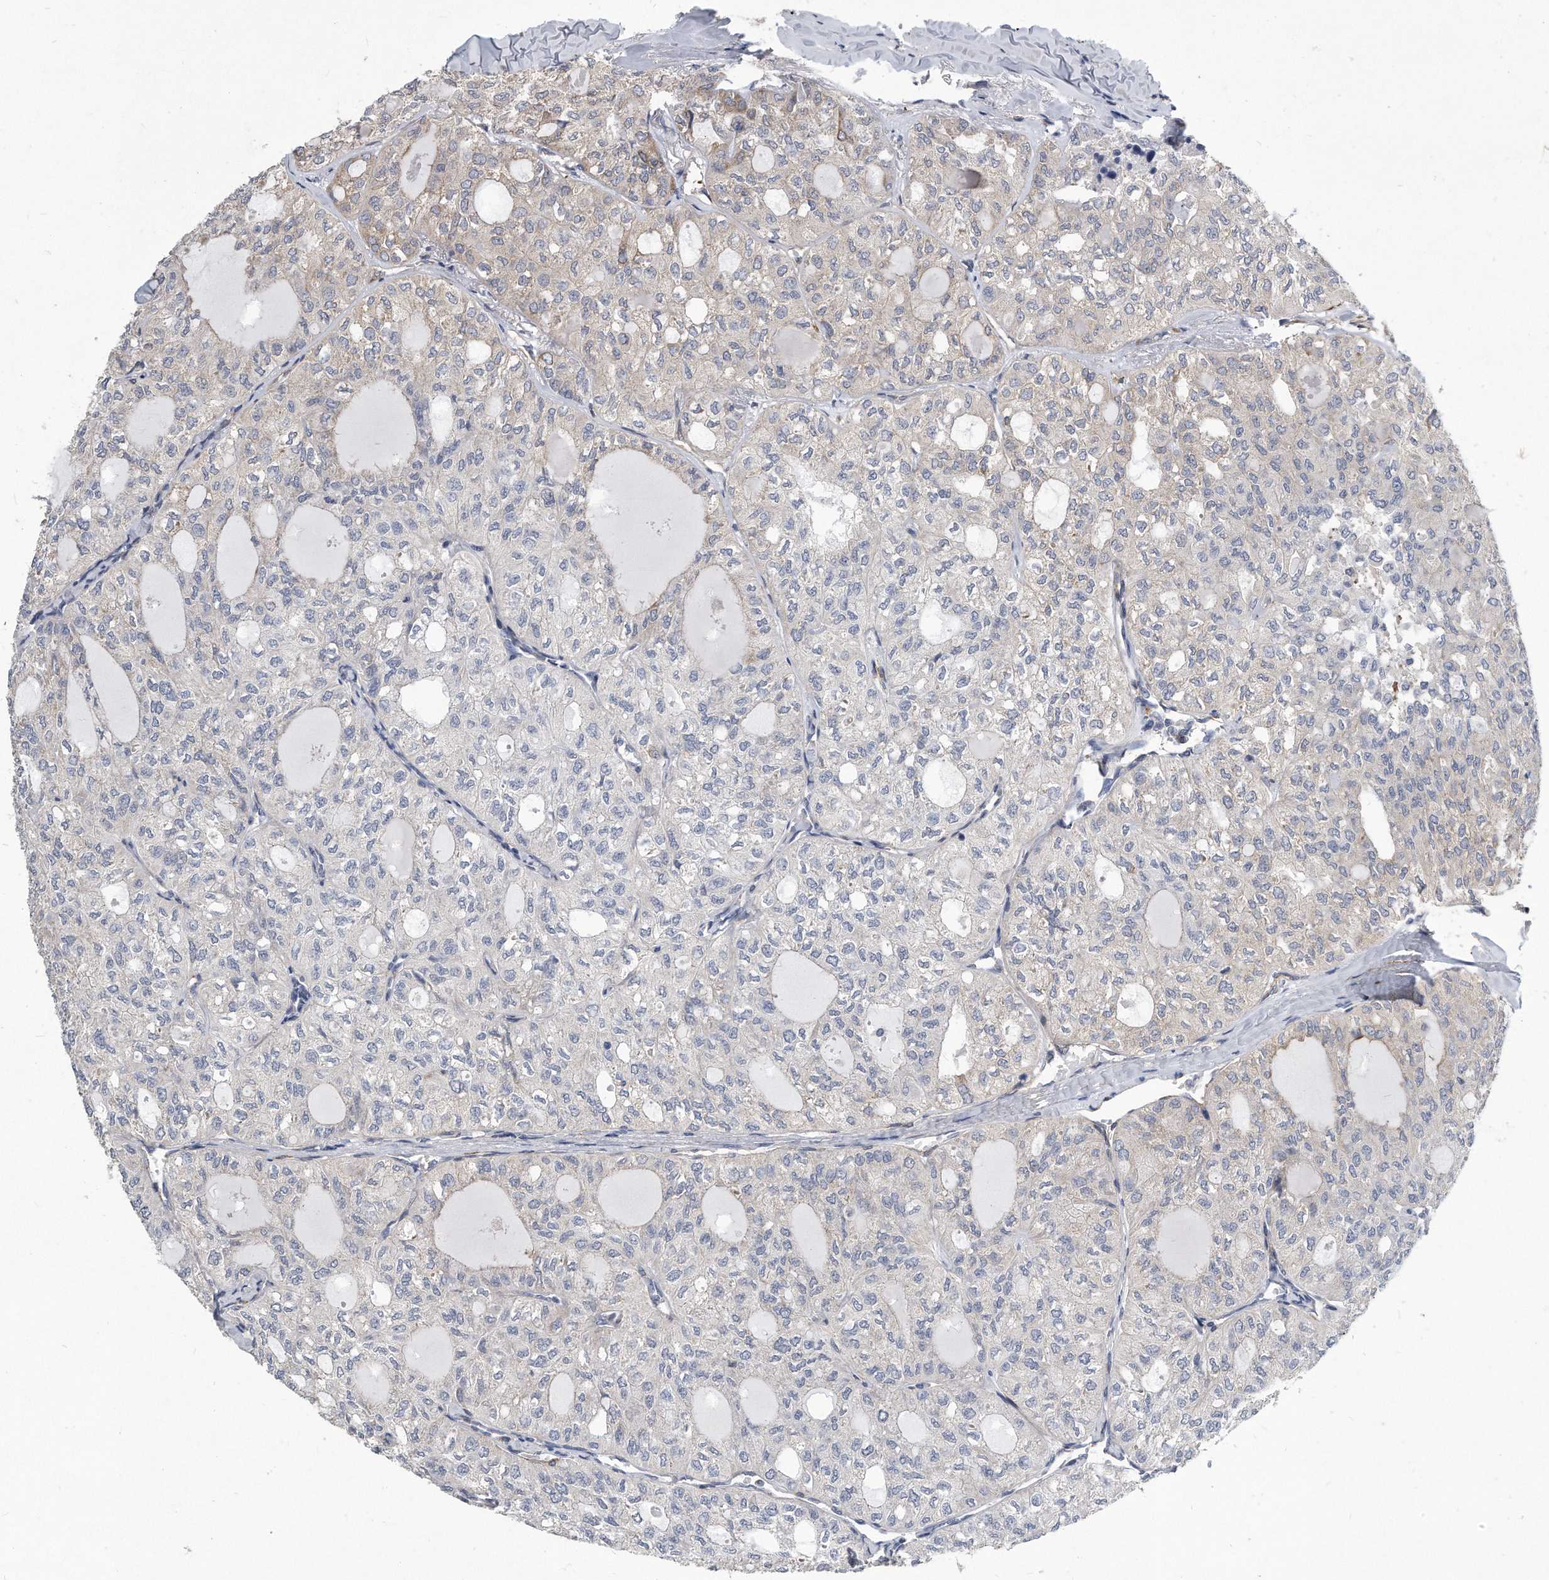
{"staining": {"intensity": "negative", "quantity": "none", "location": "none"}, "tissue": "thyroid cancer", "cell_type": "Tumor cells", "image_type": "cancer", "snomed": [{"axis": "morphology", "description": "Follicular adenoma carcinoma, NOS"}, {"axis": "topography", "description": "Thyroid gland"}], "caption": "This histopathology image is of thyroid cancer (follicular adenoma carcinoma) stained with IHC to label a protein in brown with the nuclei are counter-stained blue. There is no expression in tumor cells.", "gene": "EIF2B4", "patient": {"sex": "male", "age": 75}}